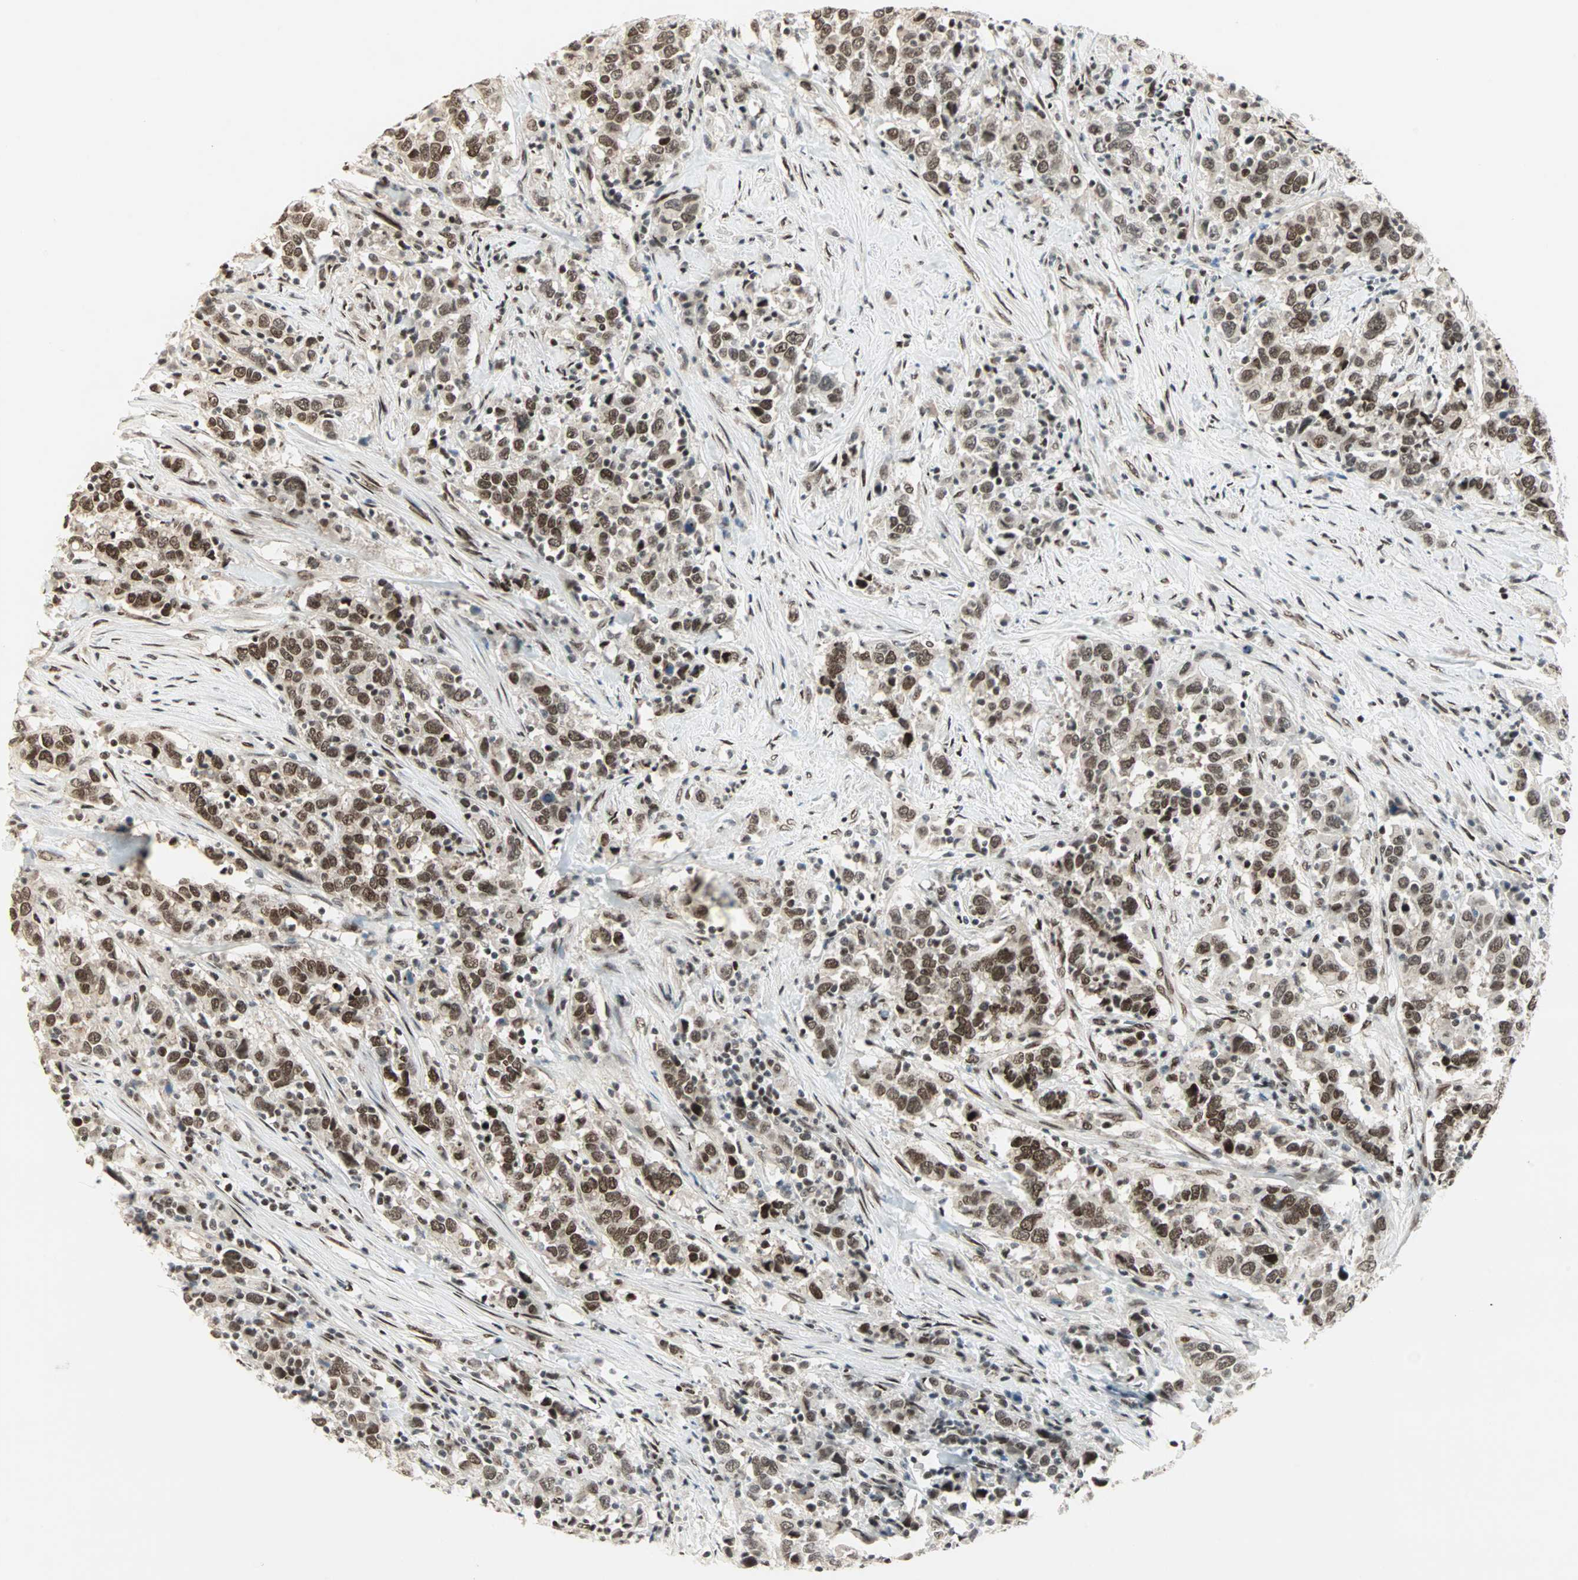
{"staining": {"intensity": "moderate", "quantity": ">75%", "location": "nuclear"}, "tissue": "urothelial cancer", "cell_type": "Tumor cells", "image_type": "cancer", "snomed": [{"axis": "morphology", "description": "Urothelial carcinoma, High grade"}, {"axis": "topography", "description": "Urinary bladder"}], "caption": "This is a histology image of immunohistochemistry staining of high-grade urothelial carcinoma, which shows moderate staining in the nuclear of tumor cells.", "gene": "BLM", "patient": {"sex": "male", "age": 61}}